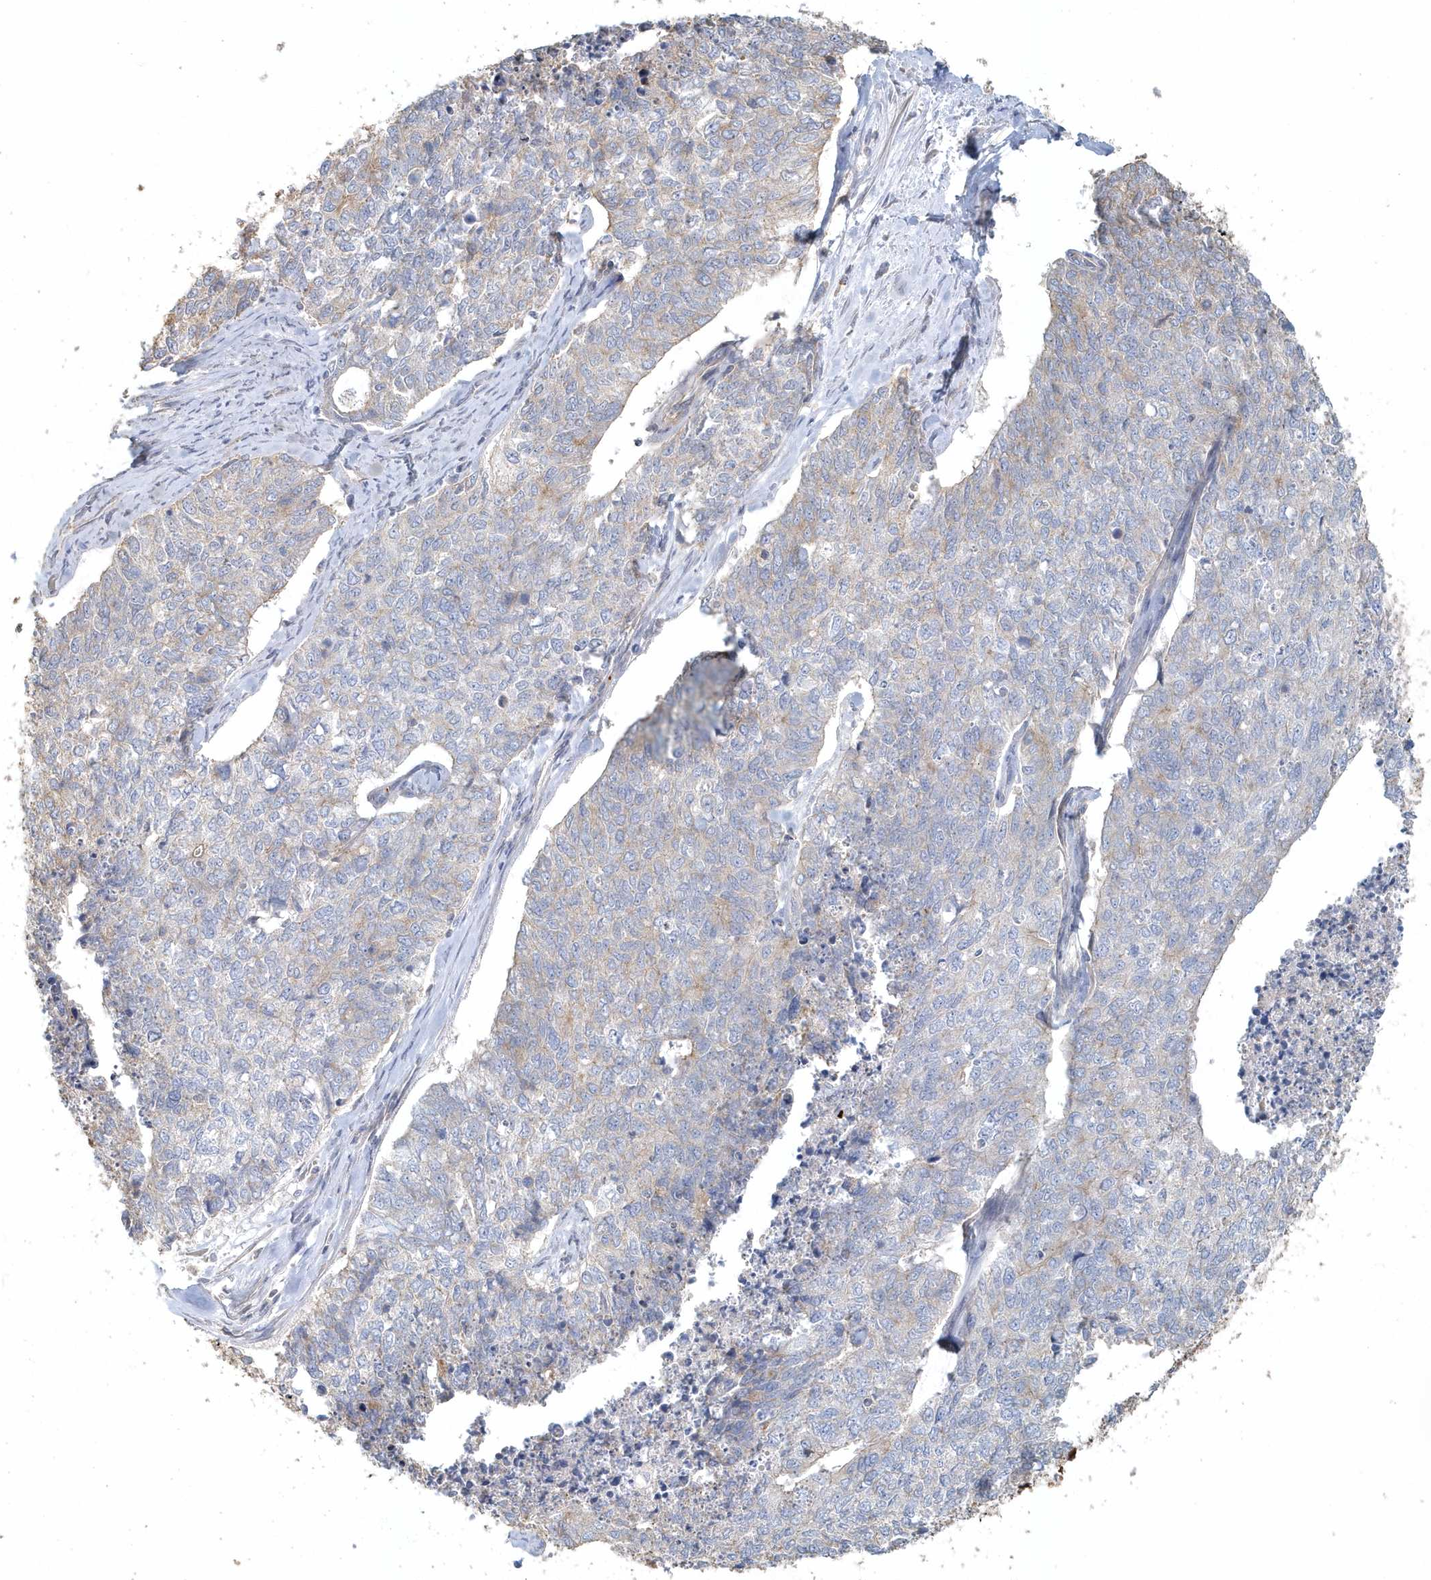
{"staining": {"intensity": "negative", "quantity": "none", "location": "none"}, "tissue": "cervical cancer", "cell_type": "Tumor cells", "image_type": "cancer", "snomed": [{"axis": "morphology", "description": "Squamous cell carcinoma, NOS"}, {"axis": "topography", "description": "Cervix"}], "caption": "Micrograph shows no significant protein expression in tumor cells of squamous cell carcinoma (cervical).", "gene": "MMRN1", "patient": {"sex": "female", "age": 63}}